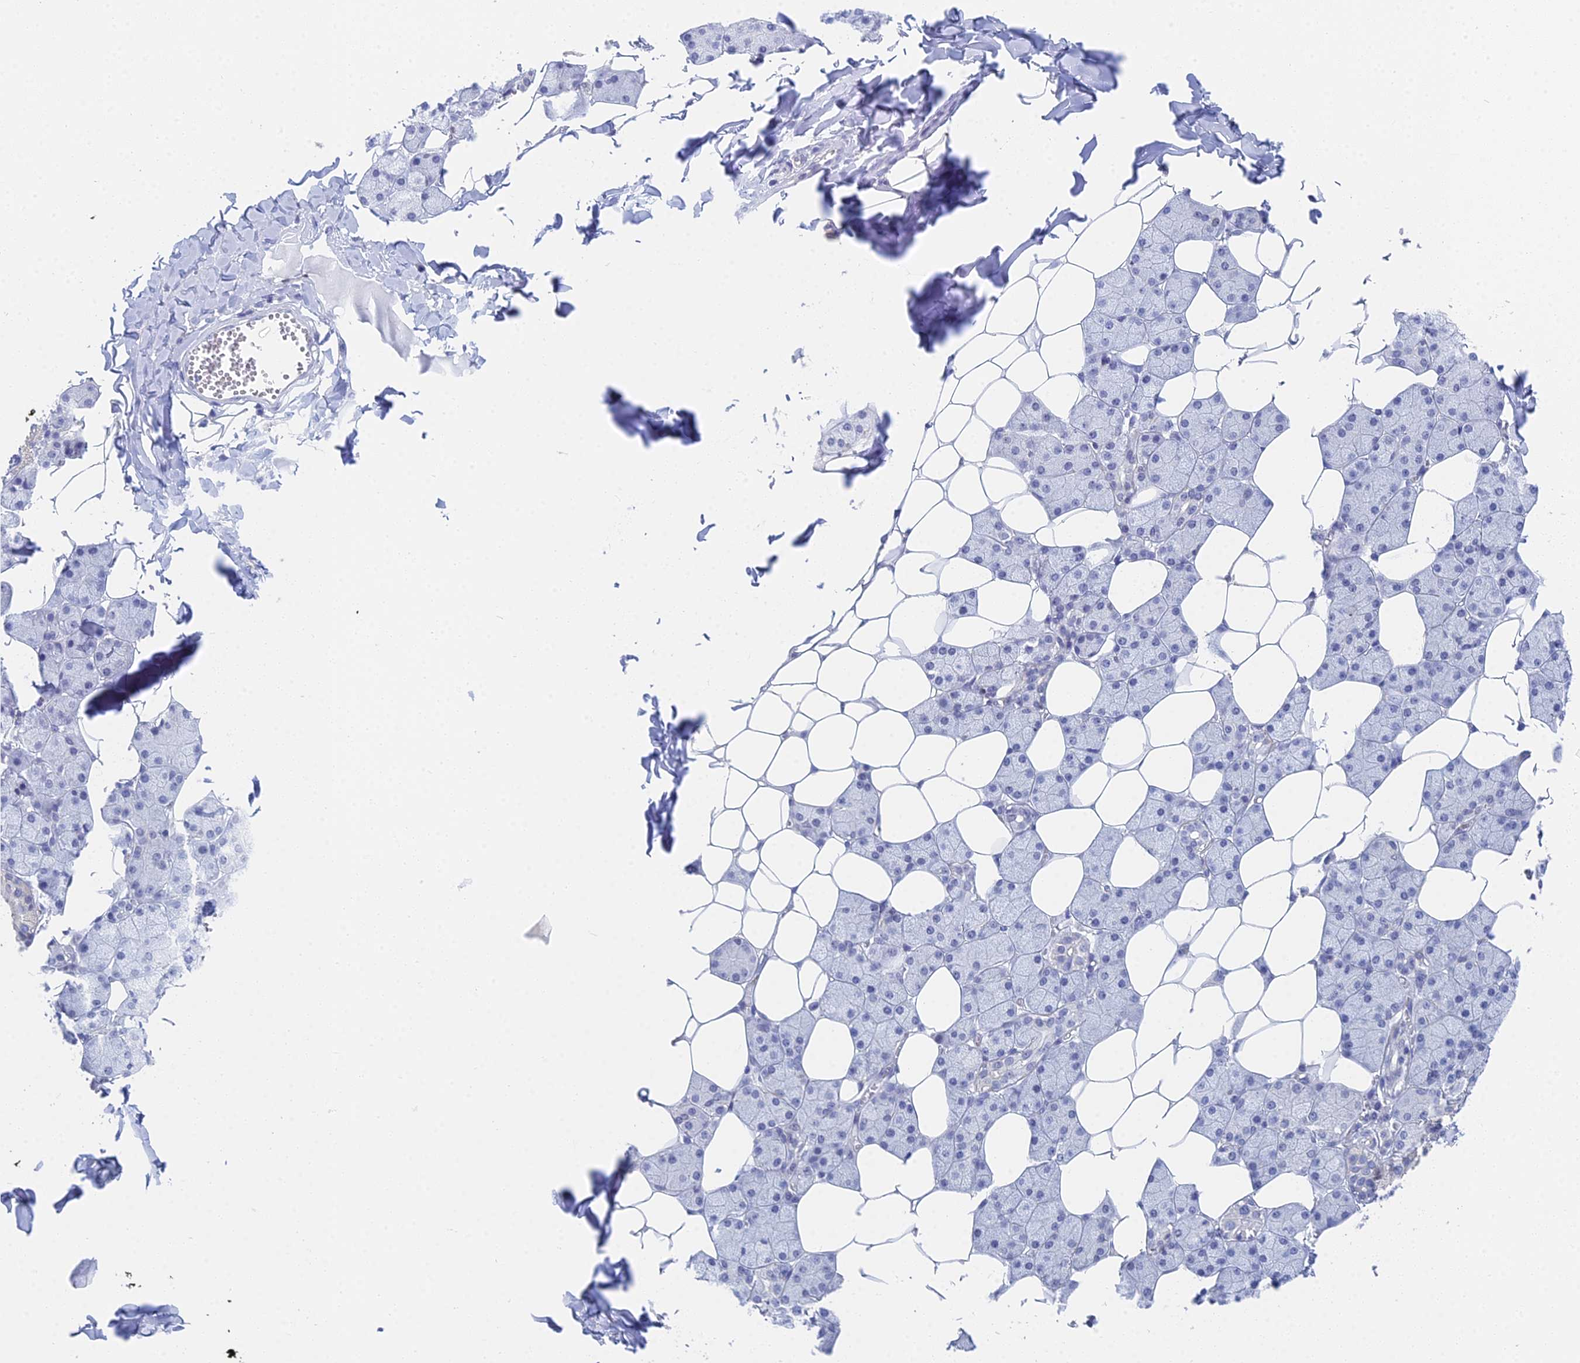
{"staining": {"intensity": "negative", "quantity": "none", "location": "none"}, "tissue": "salivary gland", "cell_type": "Glandular cells", "image_type": "normal", "snomed": [{"axis": "morphology", "description": "Normal tissue, NOS"}, {"axis": "topography", "description": "Salivary gland"}], "caption": "High power microscopy image of an IHC histopathology image of normal salivary gland, revealing no significant positivity in glandular cells.", "gene": "MCM2", "patient": {"sex": "female", "age": 33}}